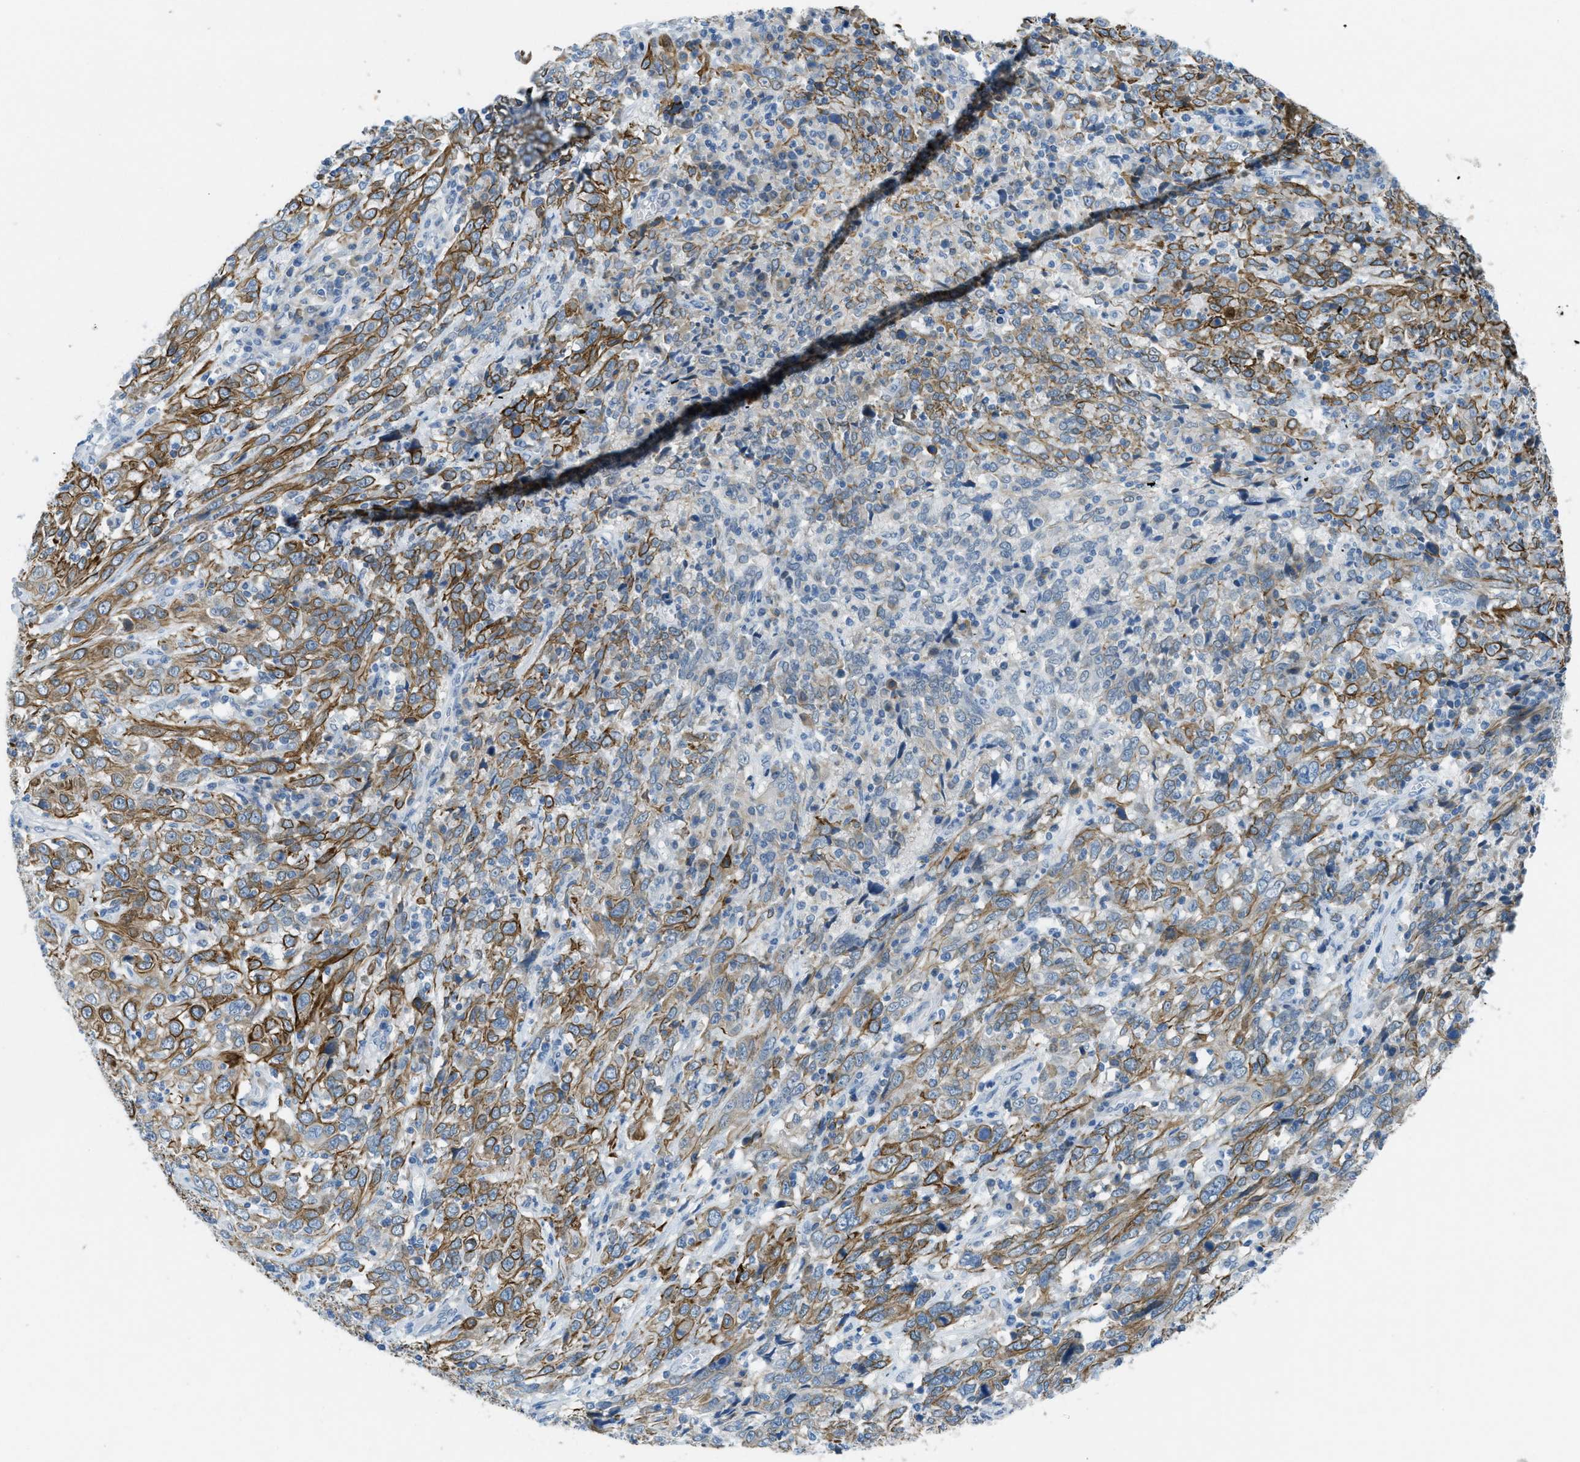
{"staining": {"intensity": "moderate", "quantity": ">75%", "location": "cytoplasmic/membranous"}, "tissue": "cervical cancer", "cell_type": "Tumor cells", "image_type": "cancer", "snomed": [{"axis": "morphology", "description": "Squamous cell carcinoma, NOS"}, {"axis": "topography", "description": "Cervix"}], "caption": "Moderate cytoplasmic/membranous protein positivity is identified in approximately >75% of tumor cells in squamous cell carcinoma (cervical). The staining was performed using DAB (3,3'-diaminobenzidine) to visualize the protein expression in brown, while the nuclei were stained in blue with hematoxylin (Magnification: 20x).", "gene": "KLHL8", "patient": {"sex": "female", "age": 46}}